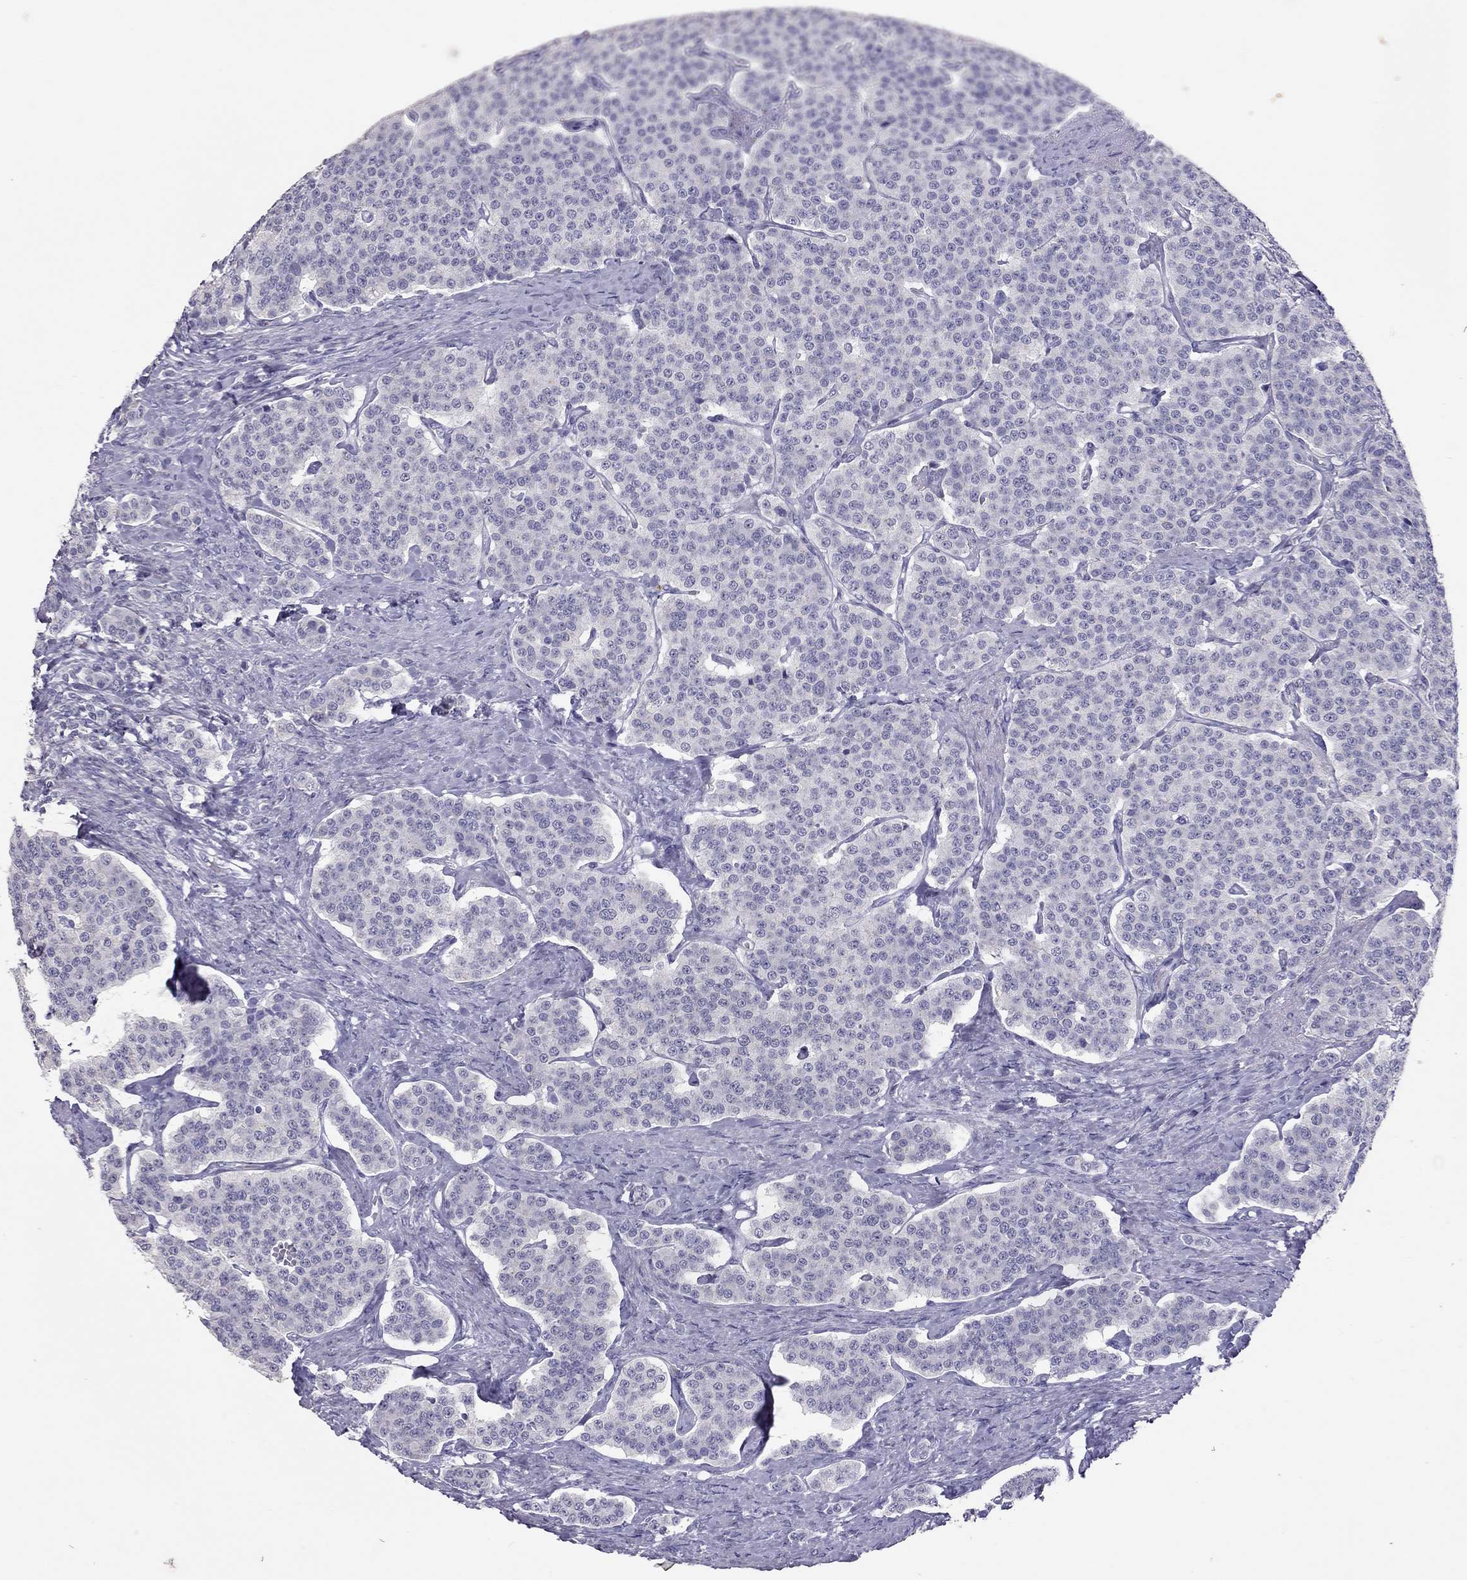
{"staining": {"intensity": "negative", "quantity": "none", "location": "none"}, "tissue": "carcinoid", "cell_type": "Tumor cells", "image_type": "cancer", "snomed": [{"axis": "morphology", "description": "Carcinoid, malignant, NOS"}, {"axis": "topography", "description": "Small intestine"}], "caption": "Protein analysis of malignant carcinoid exhibits no significant expression in tumor cells.", "gene": "PSMB11", "patient": {"sex": "female", "age": 58}}